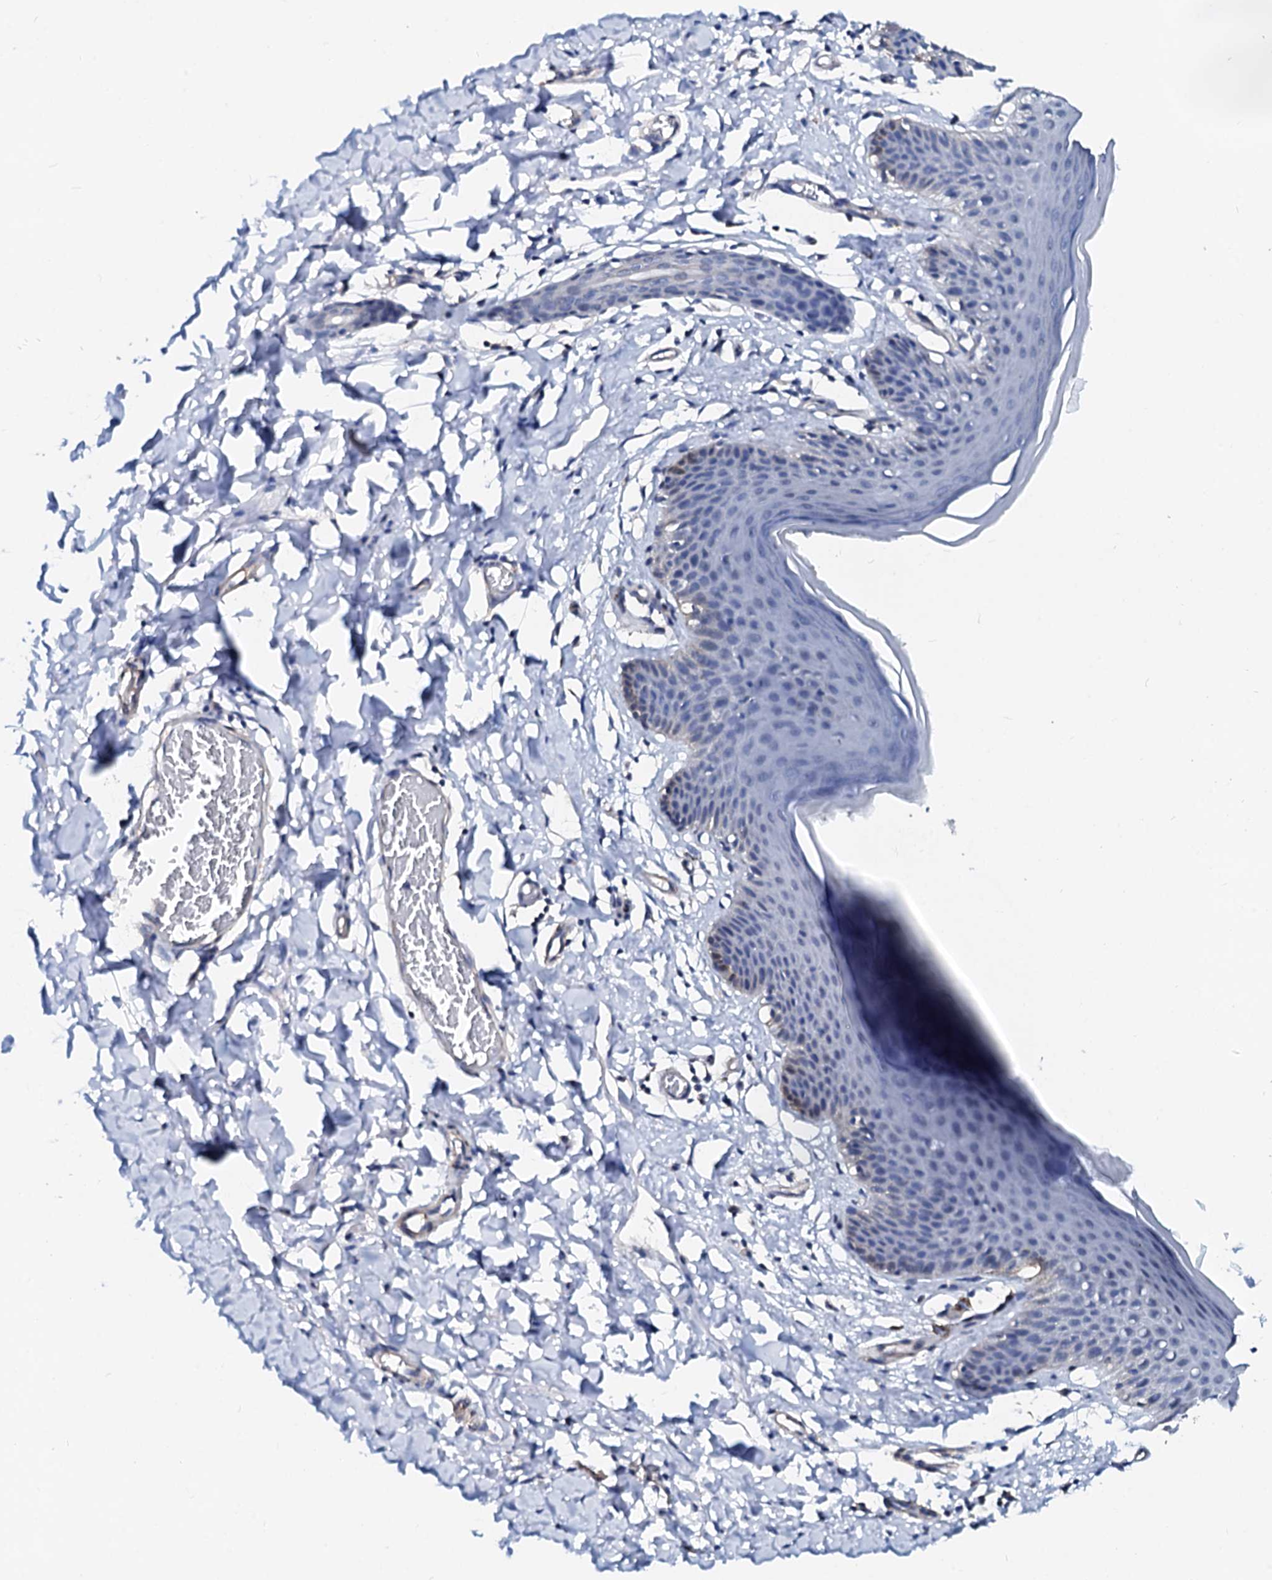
{"staining": {"intensity": "negative", "quantity": "none", "location": "none"}, "tissue": "skin", "cell_type": "Epidermal cells", "image_type": "normal", "snomed": [{"axis": "morphology", "description": "Normal tissue, NOS"}, {"axis": "topography", "description": "Vulva"}], "caption": "Histopathology image shows no protein staining in epidermal cells of normal skin.", "gene": "CSN2", "patient": {"sex": "female", "age": 66}}